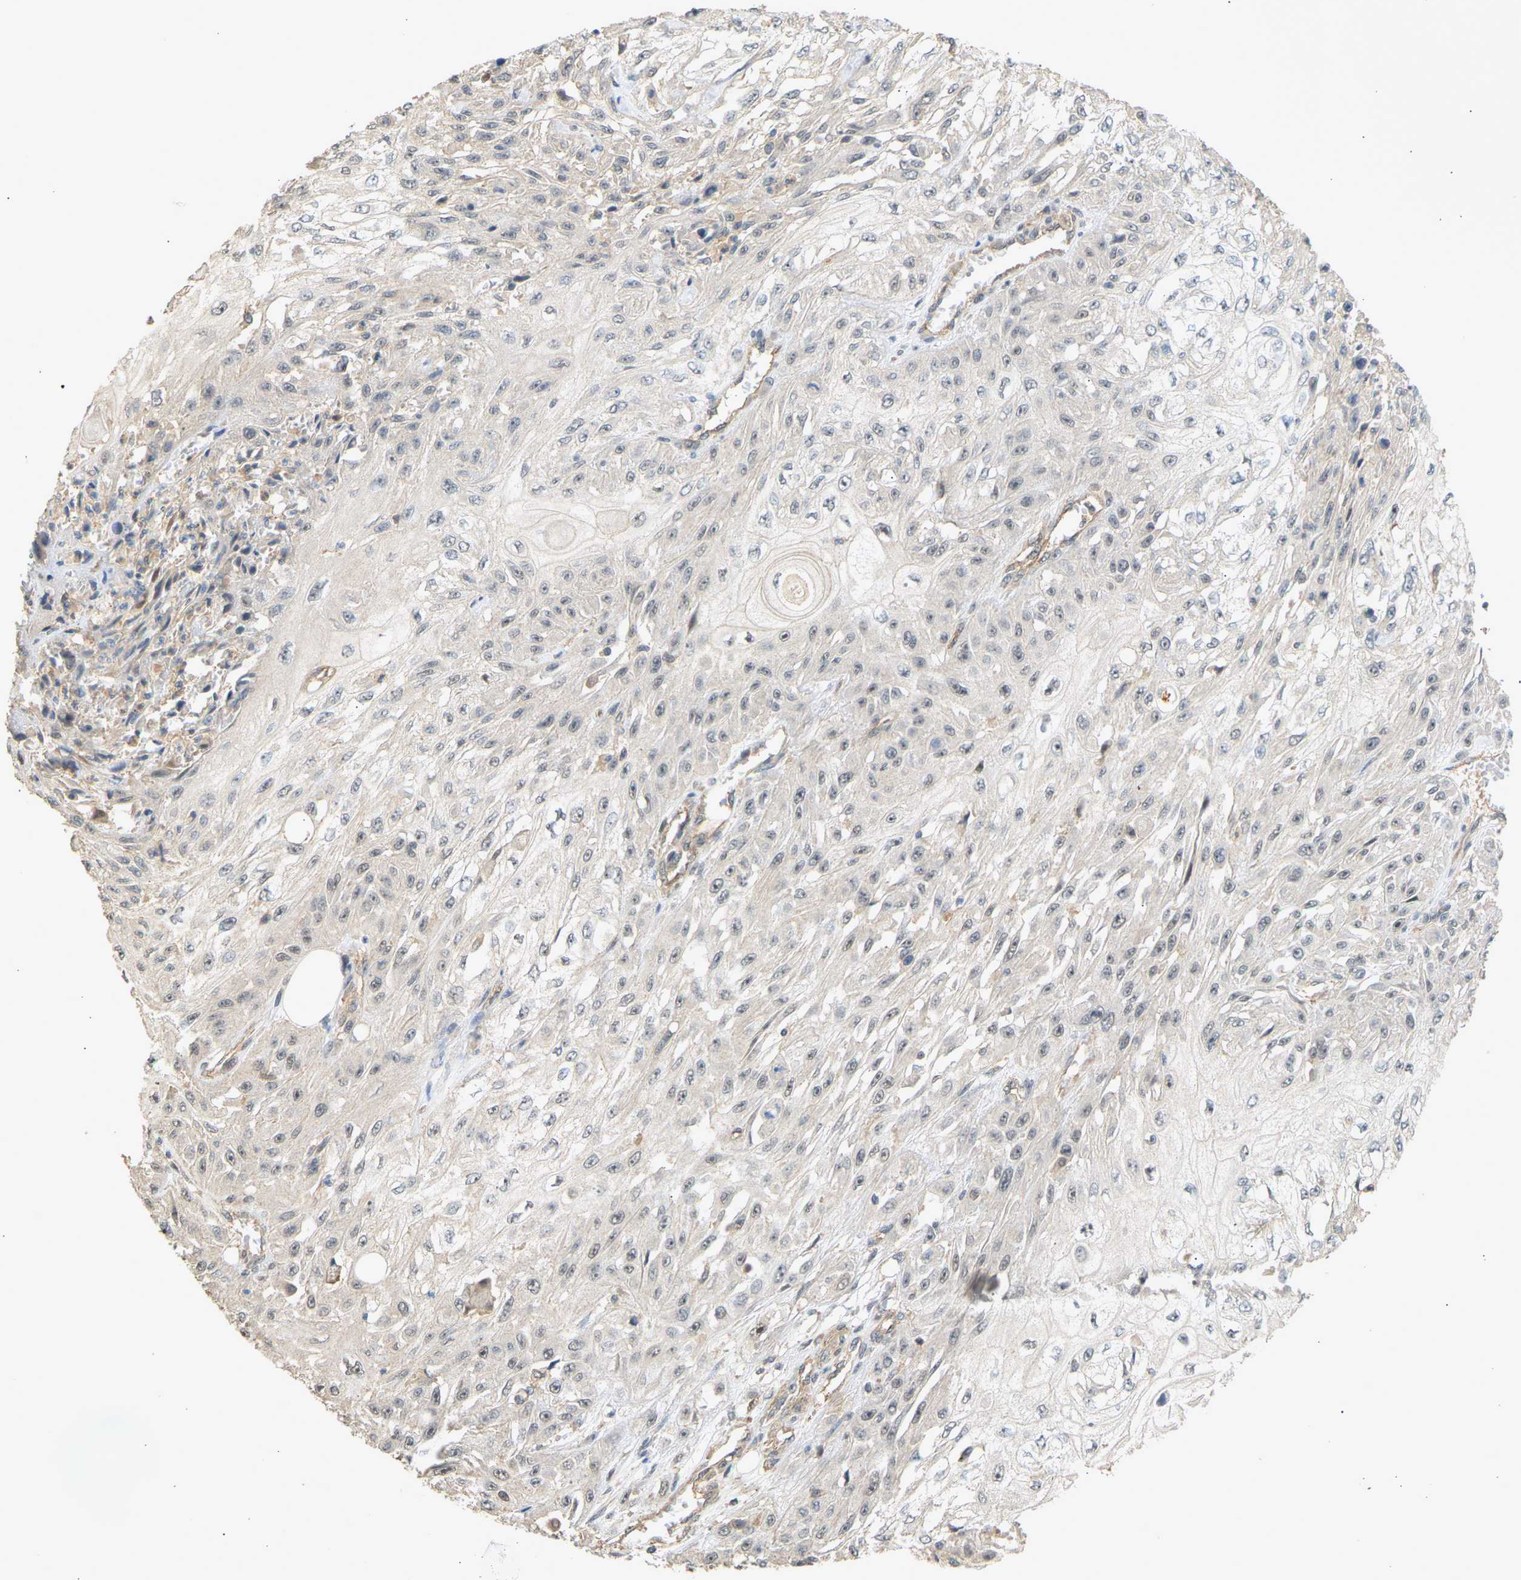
{"staining": {"intensity": "negative", "quantity": "none", "location": "none"}, "tissue": "skin cancer", "cell_type": "Tumor cells", "image_type": "cancer", "snomed": [{"axis": "morphology", "description": "Squamous cell carcinoma, NOS"}, {"axis": "morphology", "description": "Squamous cell carcinoma, metastatic, NOS"}, {"axis": "topography", "description": "Skin"}, {"axis": "topography", "description": "Lymph node"}], "caption": "There is no significant staining in tumor cells of skin metastatic squamous cell carcinoma.", "gene": "RGL1", "patient": {"sex": "male", "age": 75}}